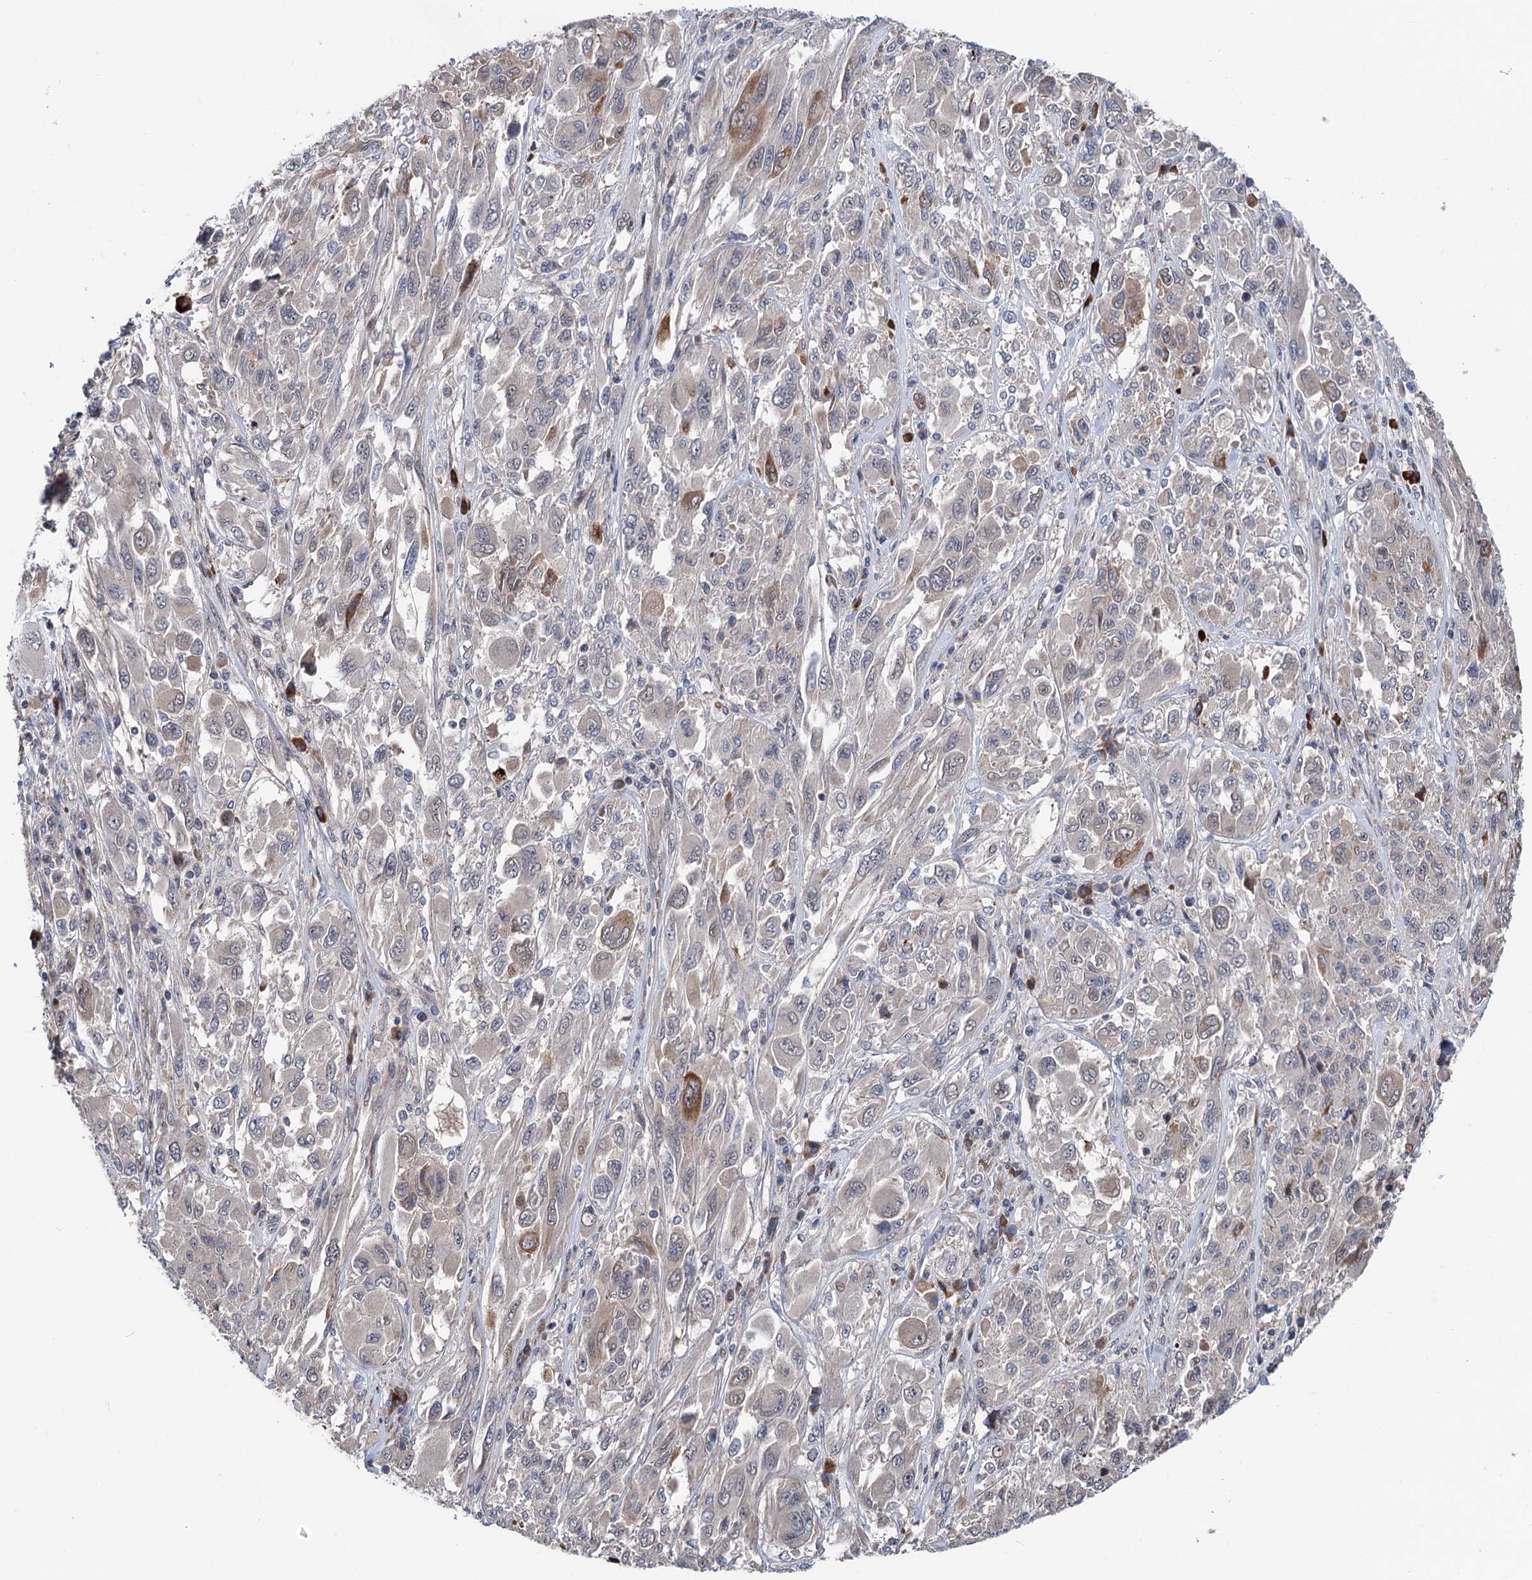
{"staining": {"intensity": "moderate", "quantity": "<25%", "location": "cytoplasmic/membranous"}, "tissue": "melanoma", "cell_type": "Tumor cells", "image_type": "cancer", "snomed": [{"axis": "morphology", "description": "Malignant melanoma, NOS"}, {"axis": "topography", "description": "Skin"}], "caption": "Human malignant melanoma stained for a protein (brown) displays moderate cytoplasmic/membranous positive expression in approximately <25% of tumor cells.", "gene": "UBR1", "patient": {"sex": "female", "age": 91}}